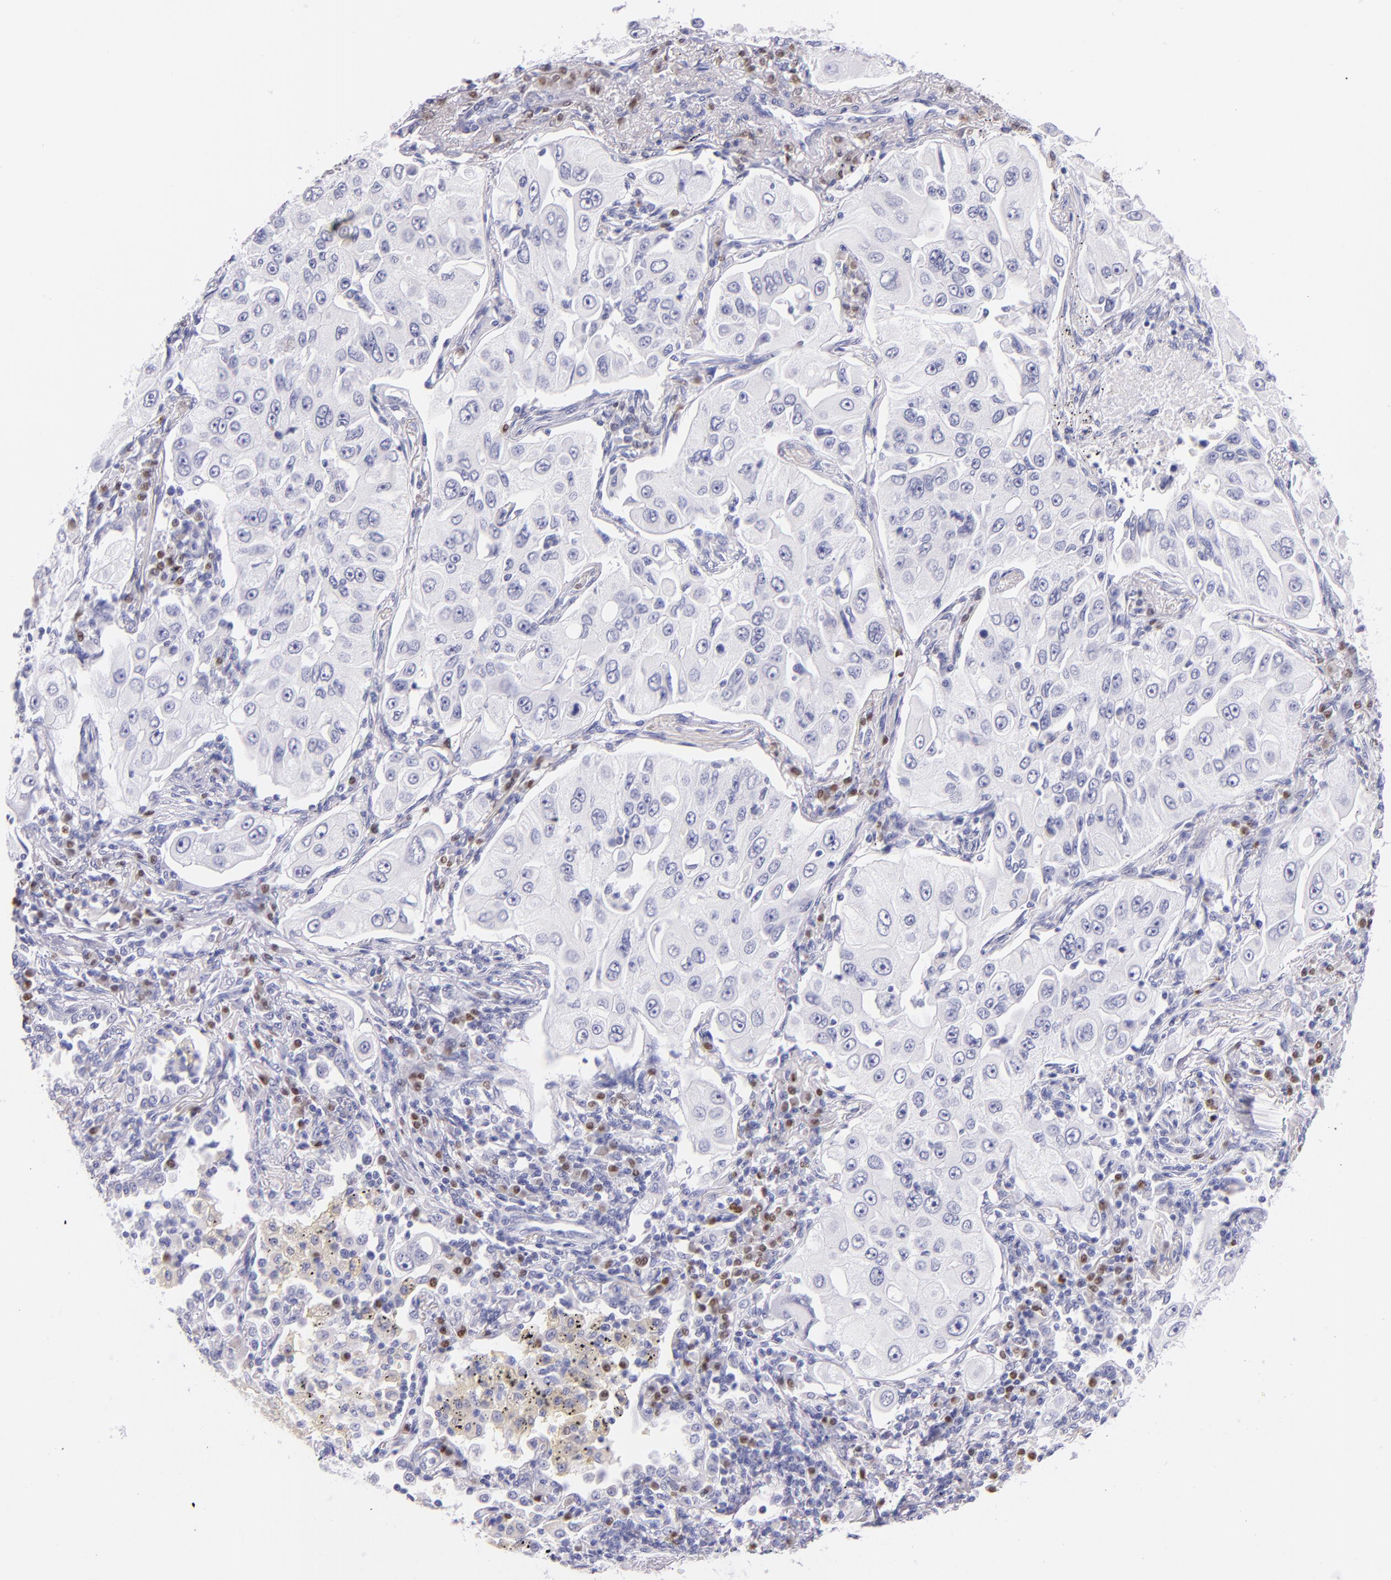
{"staining": {"intensity": "negative", "quantity": "none", "location": "none"}, "tissue": "lung cancer", "cell_type": "Tumor cells", "image_type": "cancer", "snomed": [{"axis": "morphology", "description": "Adenocarcinoma, NOS"}, {"axis": "topography", "description": "Lung"}], "caption": "Lung cancer was stained to show a protein in brown. There is no significant positivity in tumor cells.", "gene": "IRF4", "patient": {"sex": "male", "age": 84}}